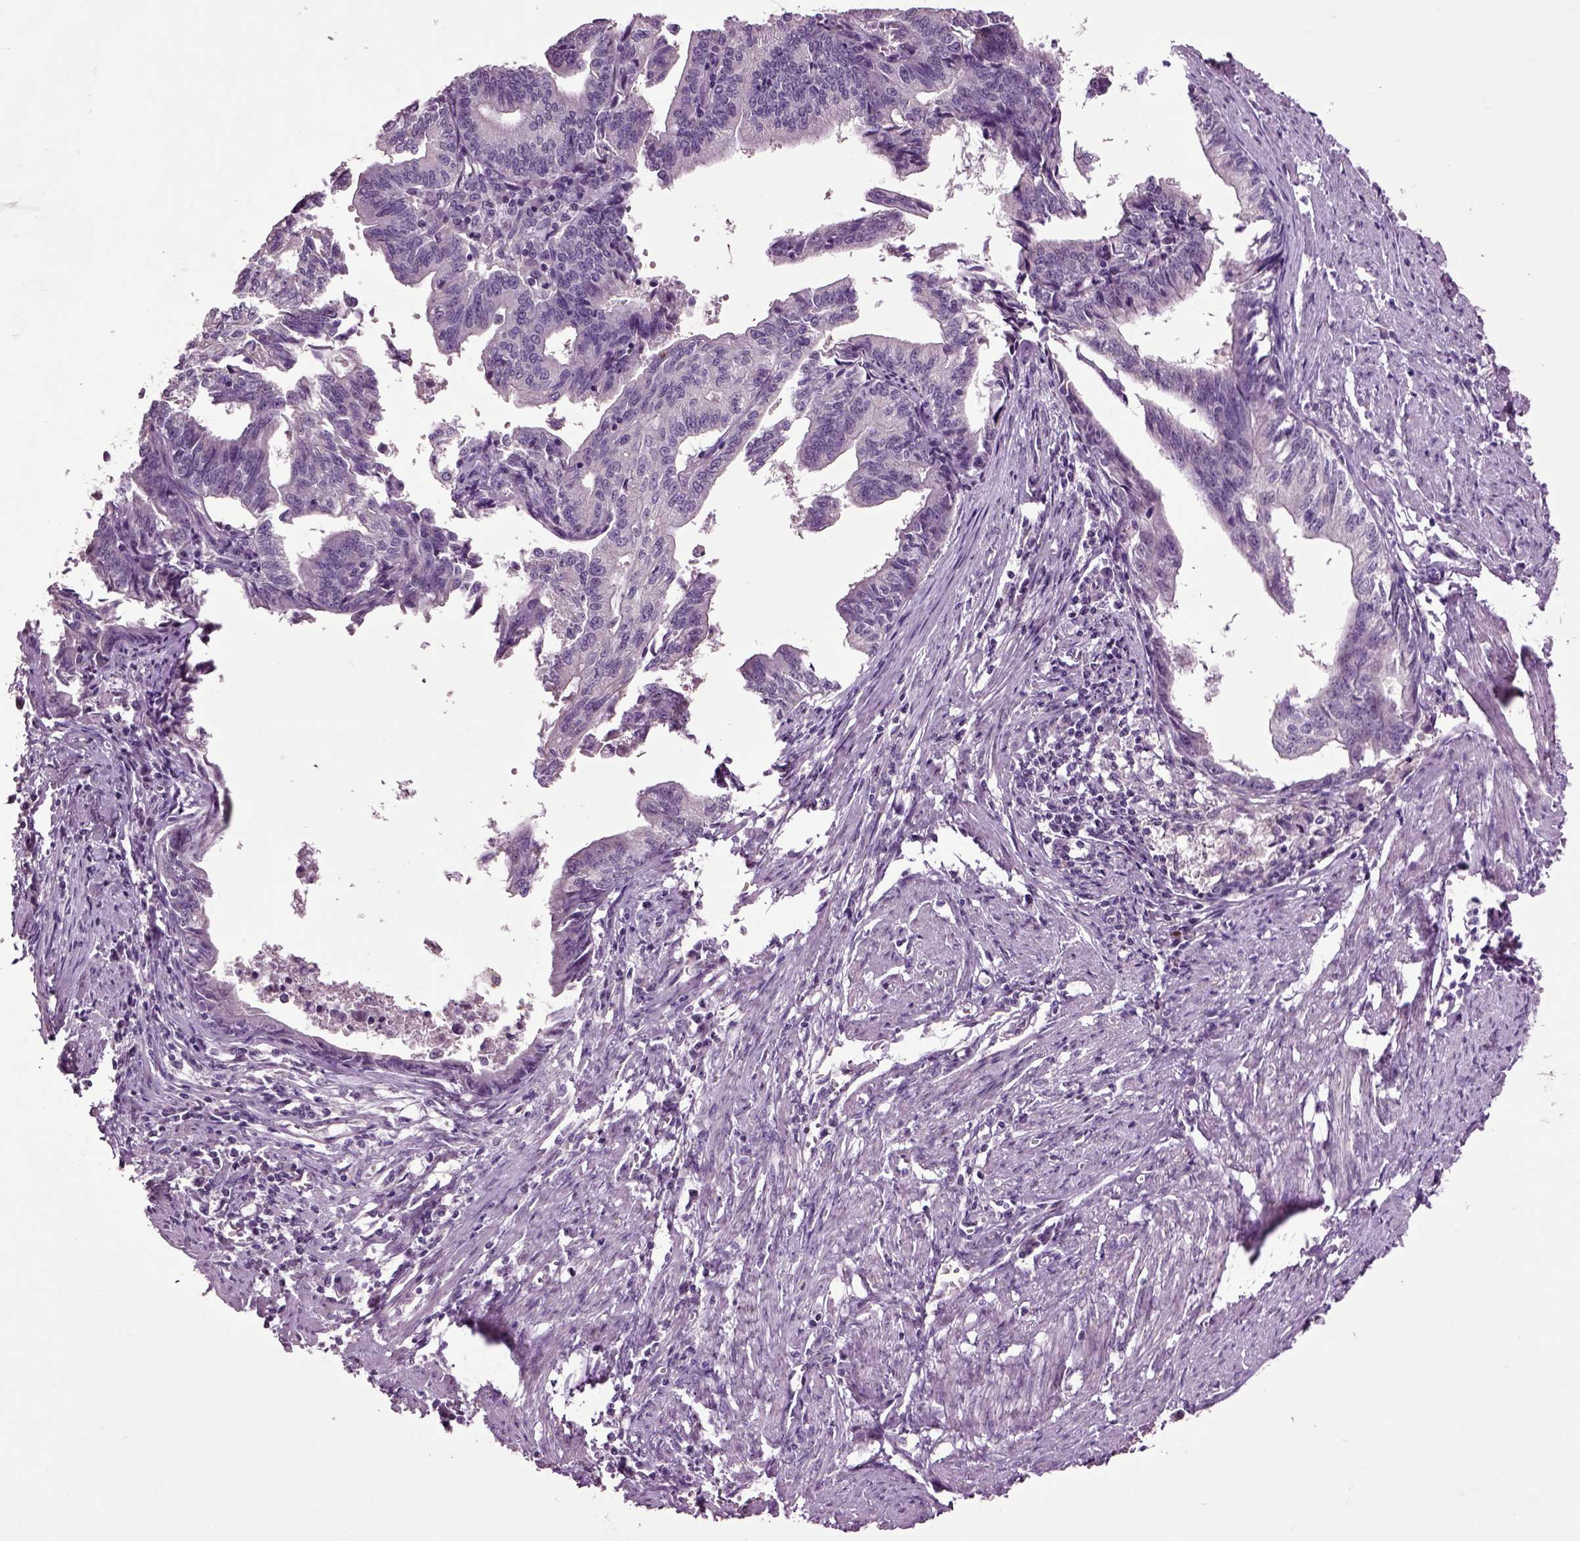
{"staining": {"intensity": "negative", "quantity": "none", "location": "none"}, "tissue": "endometrial cancer", "cell_type": "Tumor cells", "image_type": "cancer", "snomed": [{"axis": "morphology", "description": "Adenocarcinoma, NOS"}, {"axis": "topography", "description": "Endometrium"}], "caption": "An IHC image of endometrial adenocarcinoma is shown. There is no staining in tumor cells of endometrial adenocarcinoma.", "gene": "CRHR1", "patient": {"sex": "female", "age": 65}}